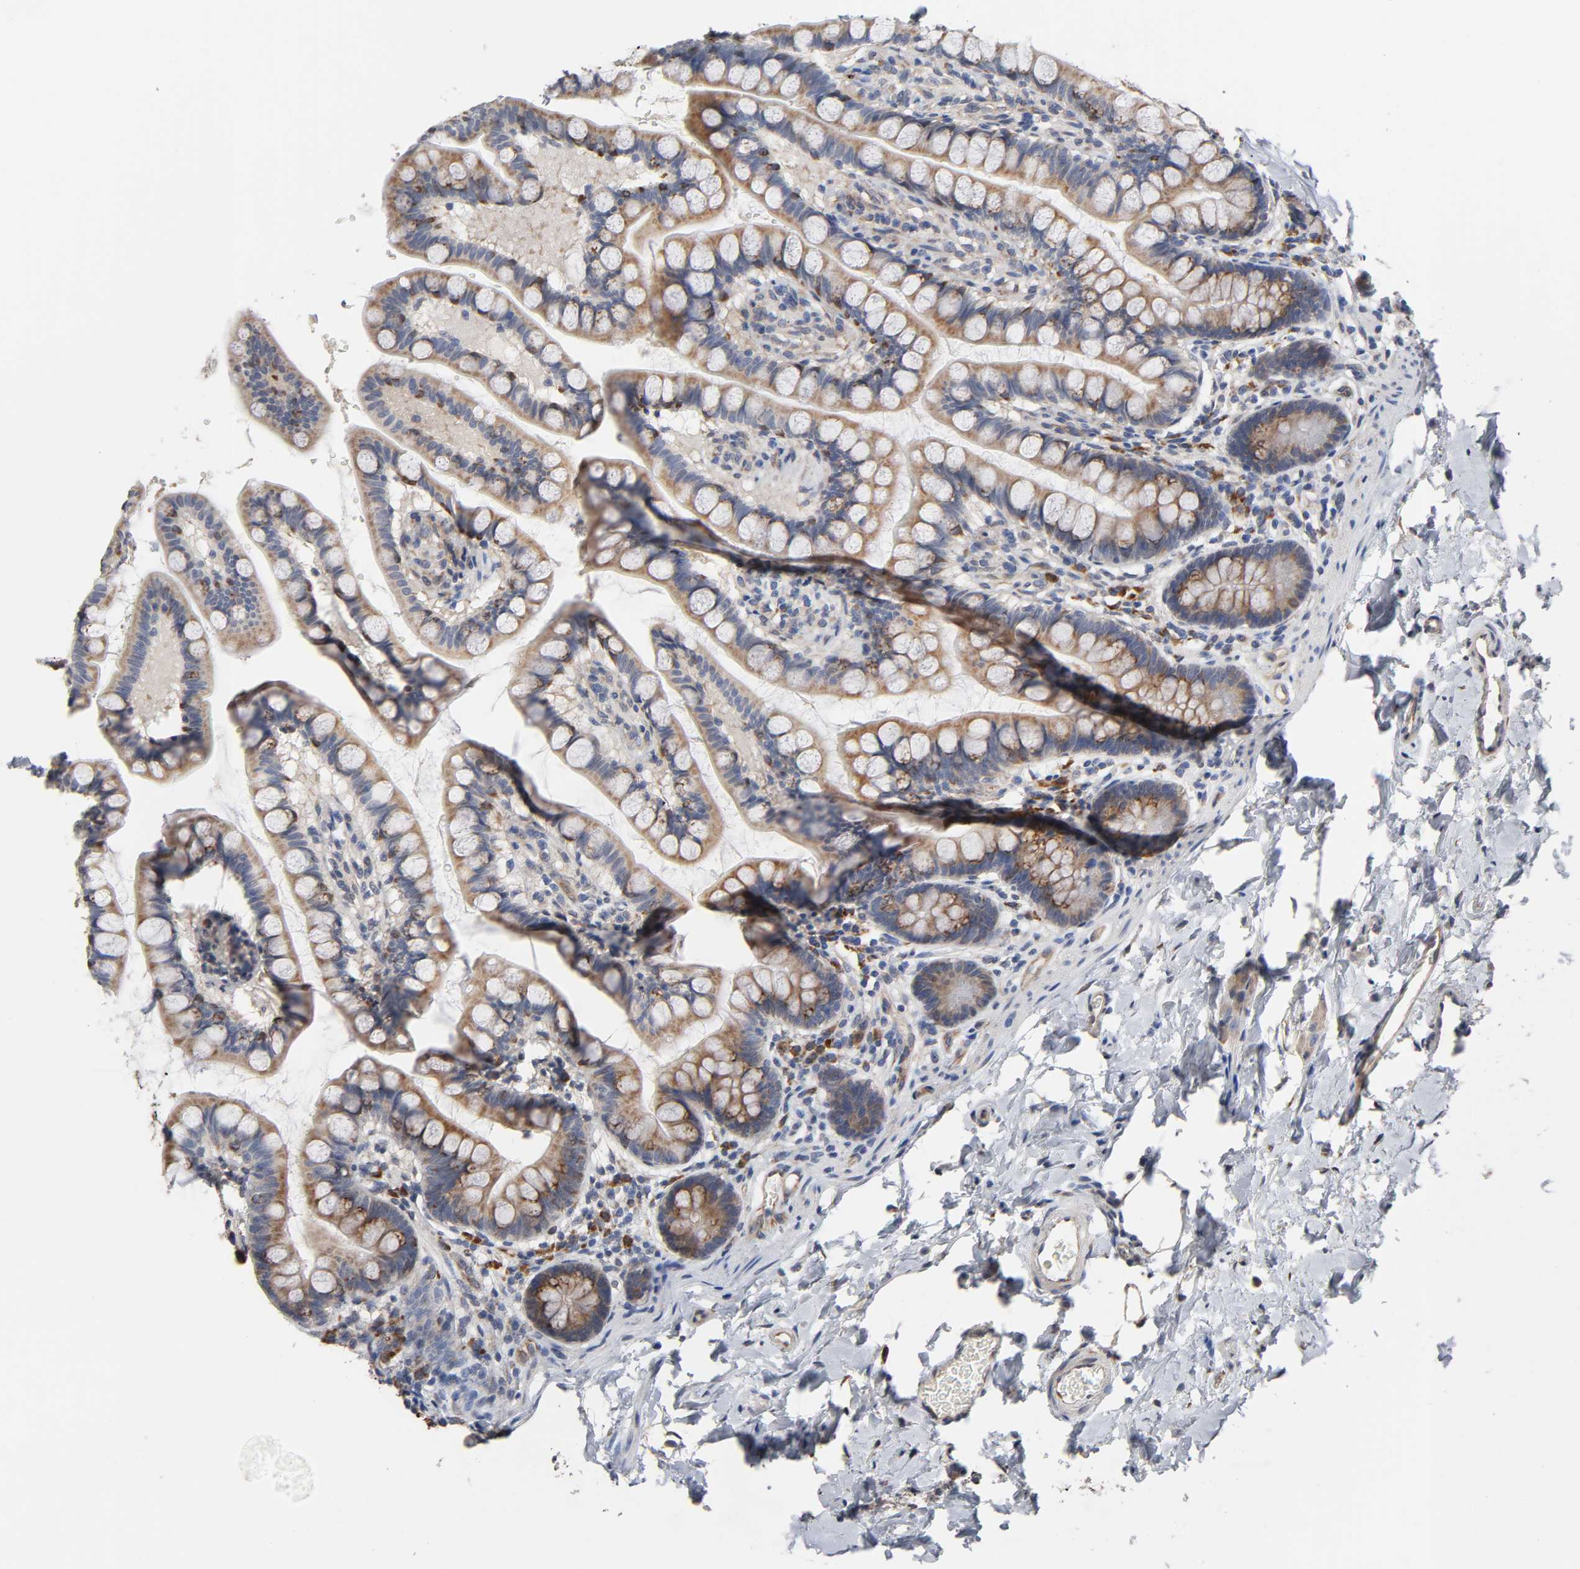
{"staining": {"intensity": "weak", "quantity": ">75%", "location": "cytoplasmic/membranous"}, "tissue": "small intestine", "cell_type": "Glandular cells", "image_type": "normal", "snomed": [{"axis": "morphology", "description": "Normal tissue, NOS"}, {"axis": "topography", "description": "Small intestine"}], "caption": "Glandular cells show low levels of weak cytoplasmic/membranous expression in about >75% of cells in unremarkable small intestine.", "gene": "HDLBP", "patient": {"sex": "female", "age": 58}}